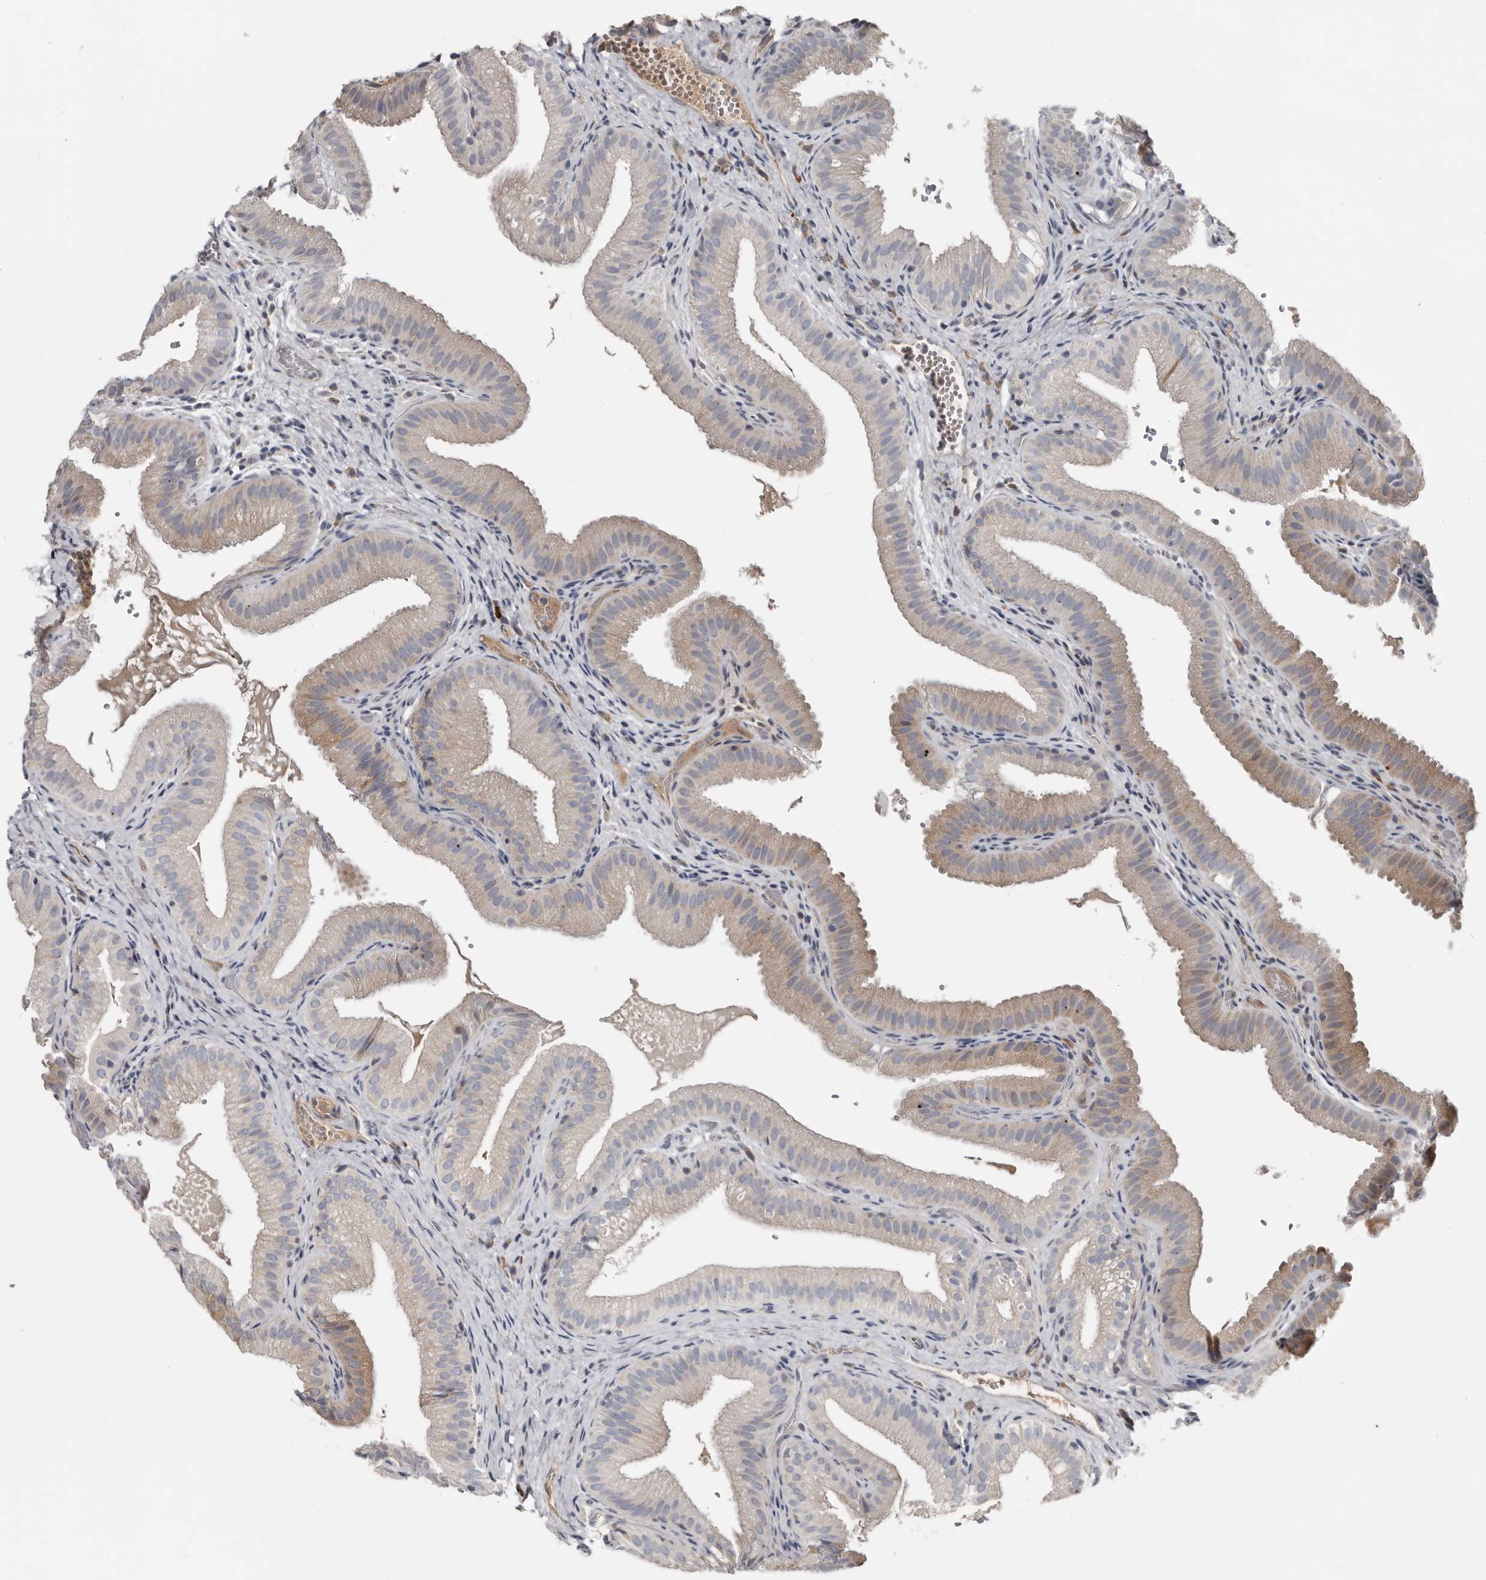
{"staining": {"intensity": "weak", "quantity": "25%-75%", "location": "cytoplasmic/membranous"}, "tissue": "gallbladder", "cell_type": "Glandular cells", "image_type": "normal", "snomed": [{"axis": "morphology", "description": "Normal tissue, NOS"}, {"axis": "topography", "description": "Gallbladder"}], "caption": "Normal gallbladder exhibits weak cytoplasmic/membranous staining in about 25%-75% of glandular cells, visualized by immunohistochemistry.", "gene": "ZNF114", "patient": {"sex": "female", "age": 30}}